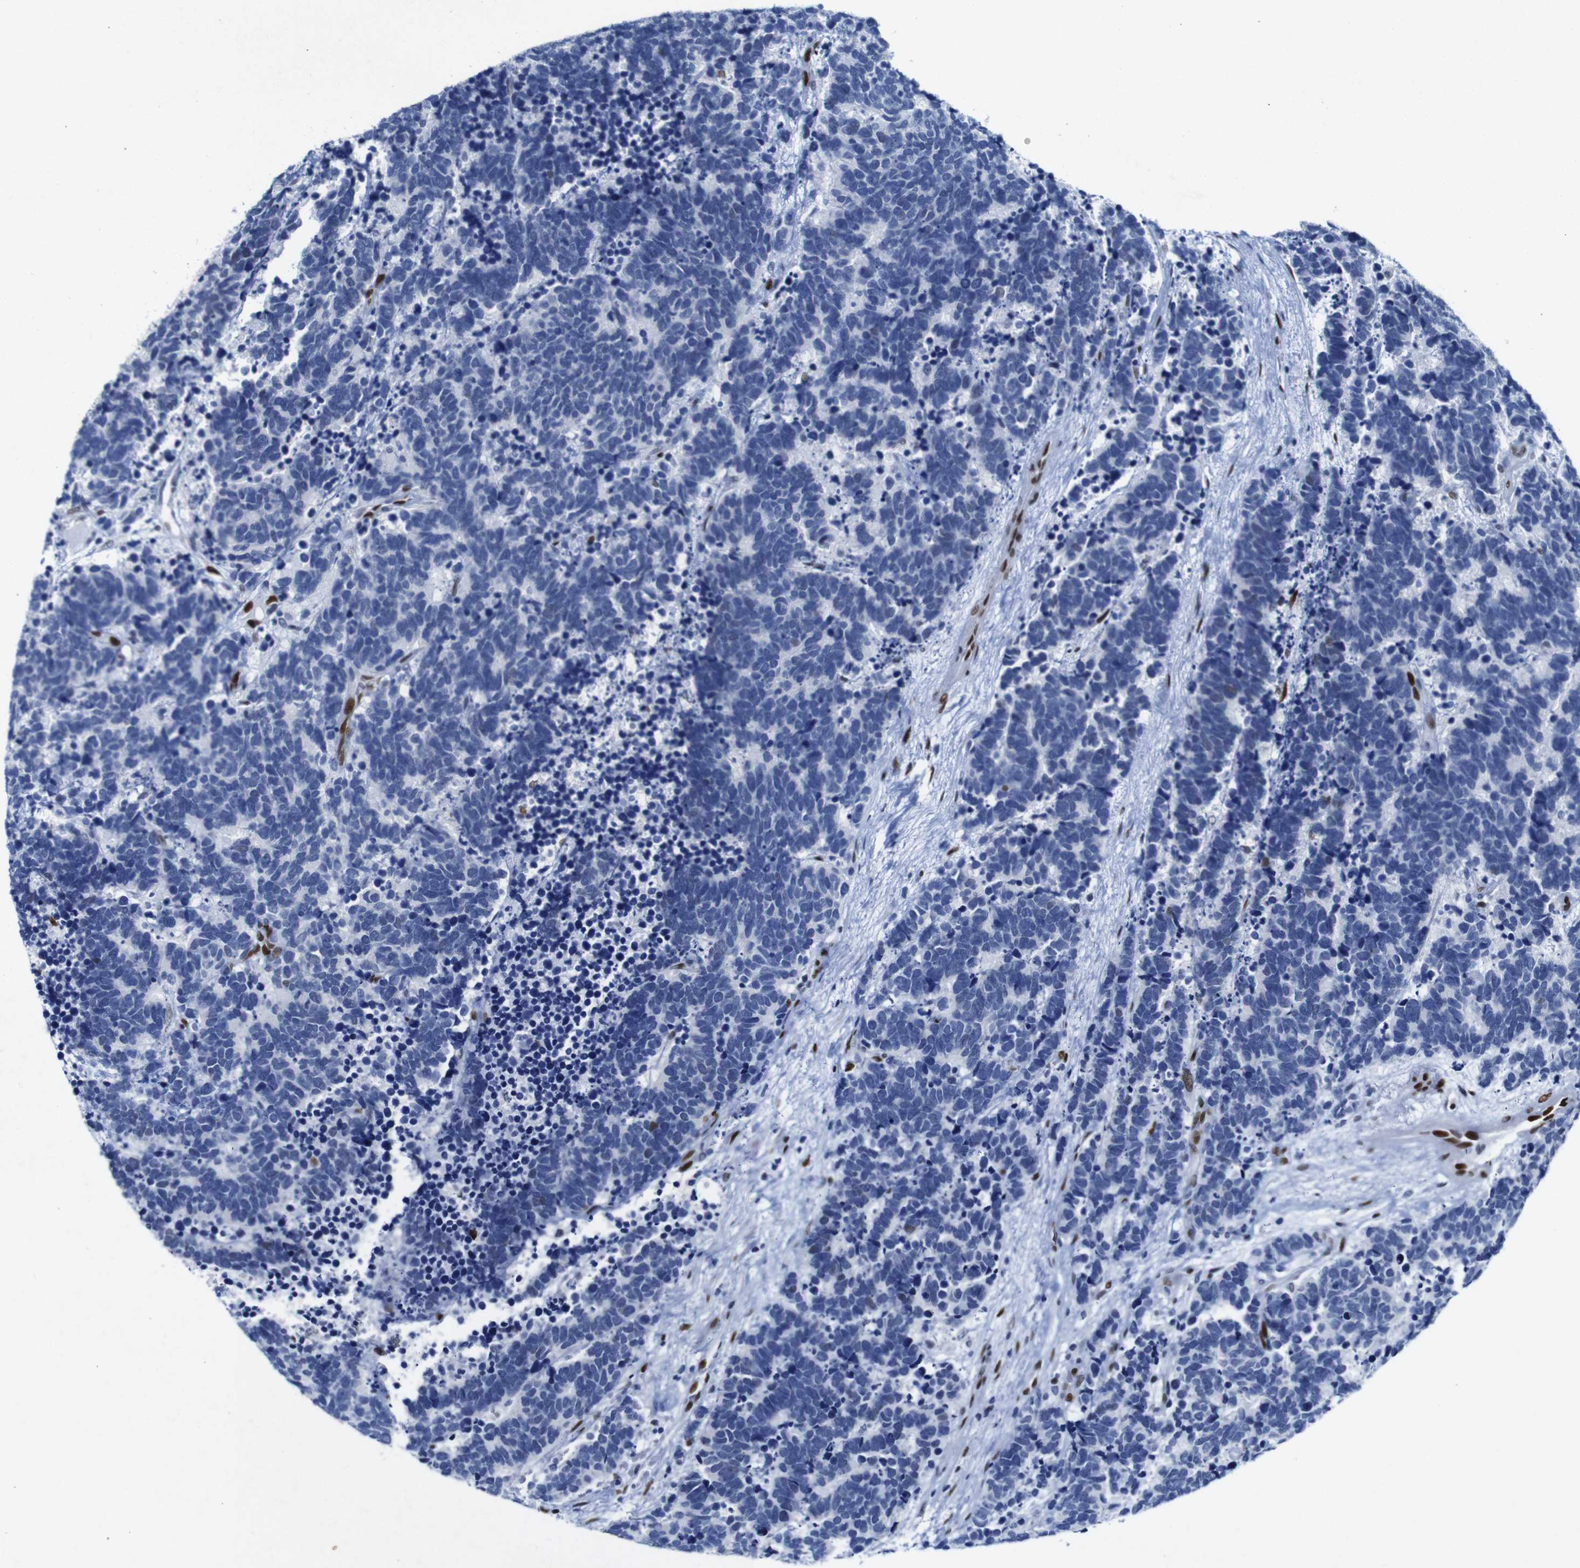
{"staining": {"intensity": "negative", "quantity": "none", "location": "none"}, "tissue": "carcinoid", "cell_type": "Tumor cells", "image_type": "cancer", "snomed": [{"axis": "morphology", "description": "Carcinoma, NOS"}, {"axis": "morphology", "description": "Carcinoid, malignant, NOS"}, {"axis": "topography", "description": "Urinary bladder"}], "caption": "A high-resolution micrograph shows IHC staining of carcinoid, which exhibits no significant expression in tumor cells.", "gene": "FOSL2", "patient": {"sex": "male", "age": 57}}